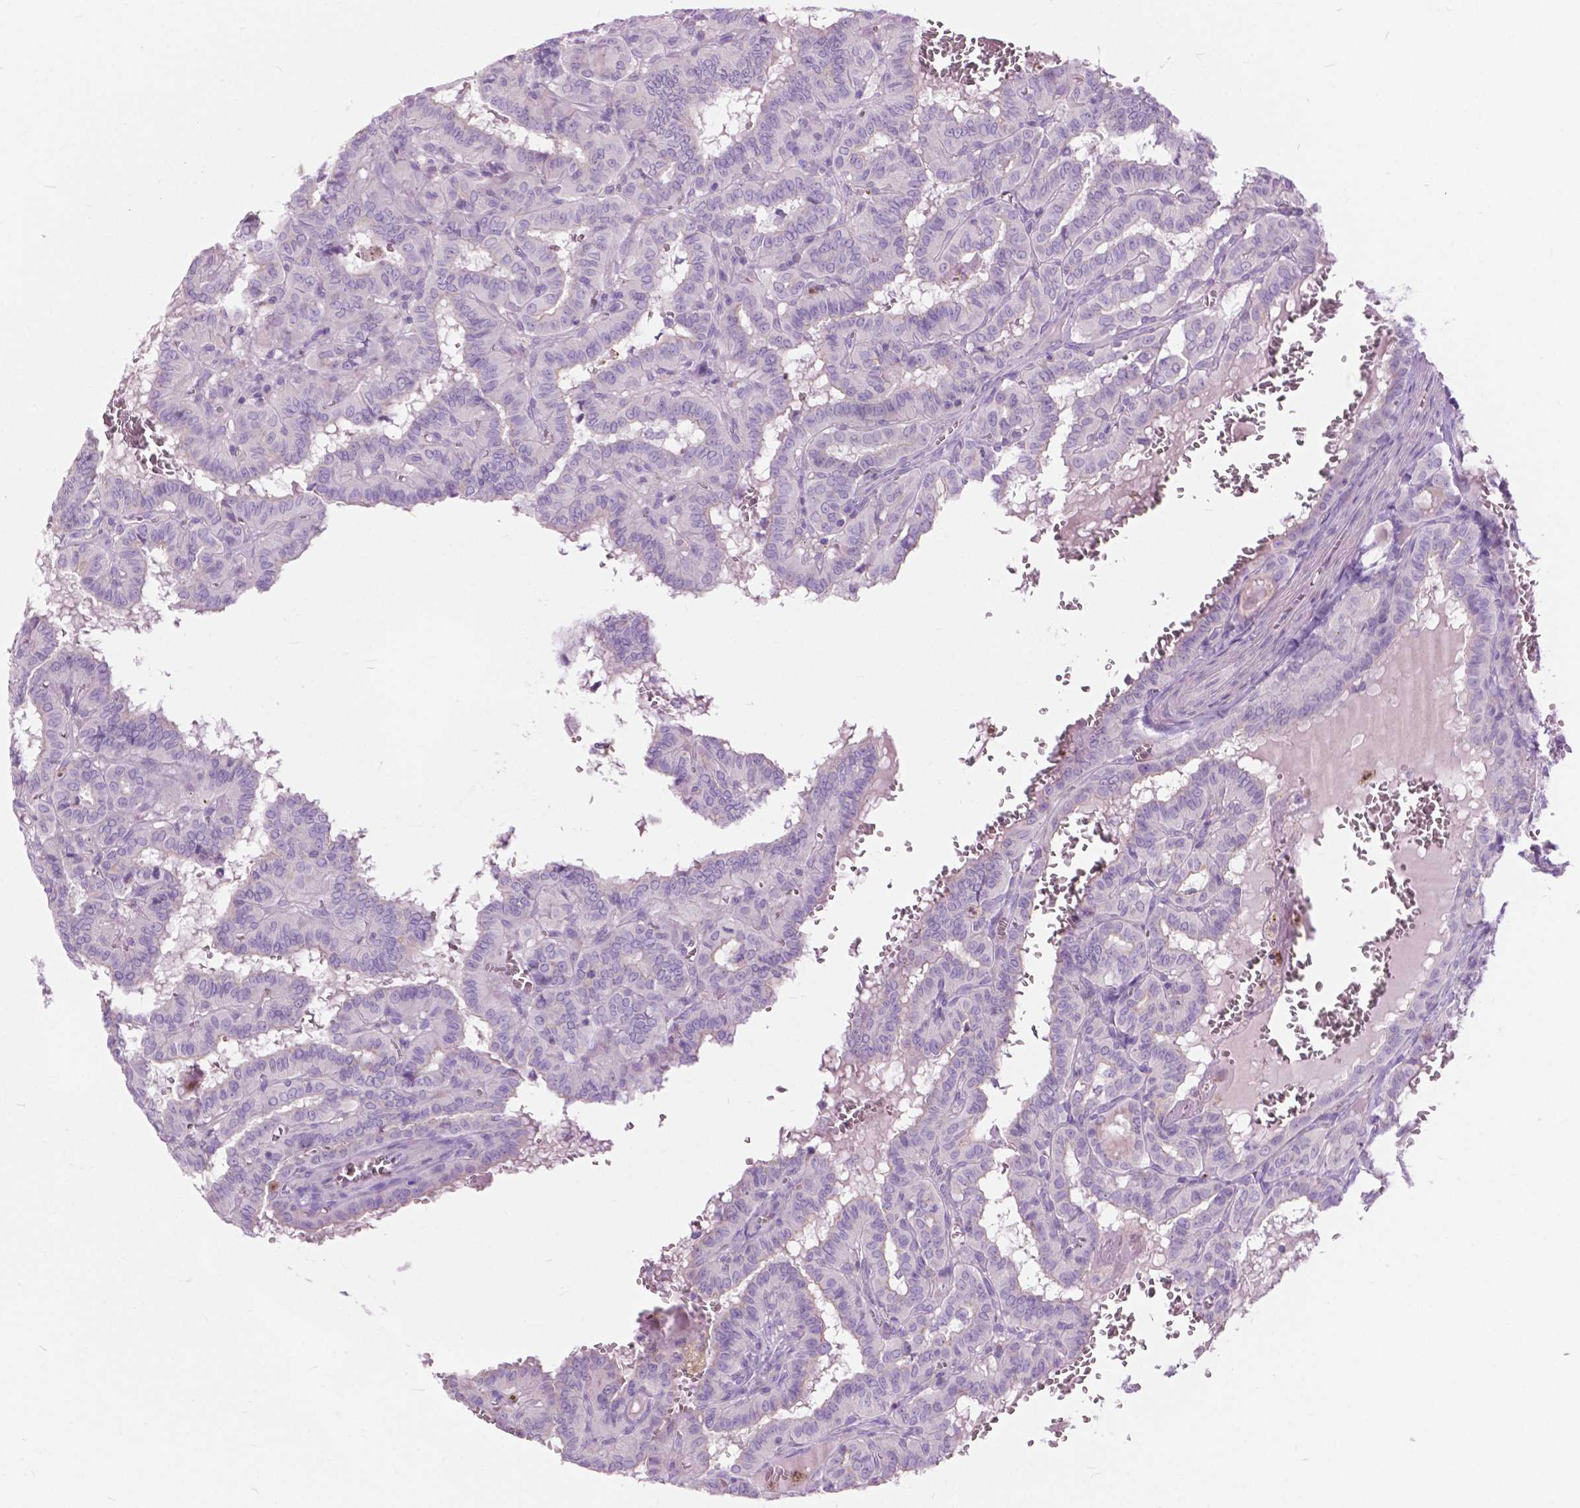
{"staining": {"intensity": "negative", "quantity": "none", "location": "none"}, "tissue": "thyroid cancer", "cell_type": "Tumor cells", "image_type": "cancer", "snomed": [{"axis": "morphology", "description": "Papillary adenocarcinoma, NOS"}, {"axis": "topography", "description": "Thyroid gland"}], "caption": "DAB immunohistochemical staining of human thyroid cancer (papillary adenocarcinoma) shows no significant staining in tumor cells. (DAB immunohistochemistry, high magnification).", "gene": "PRR35", "patient": {"sex": "female", "age": 21}}